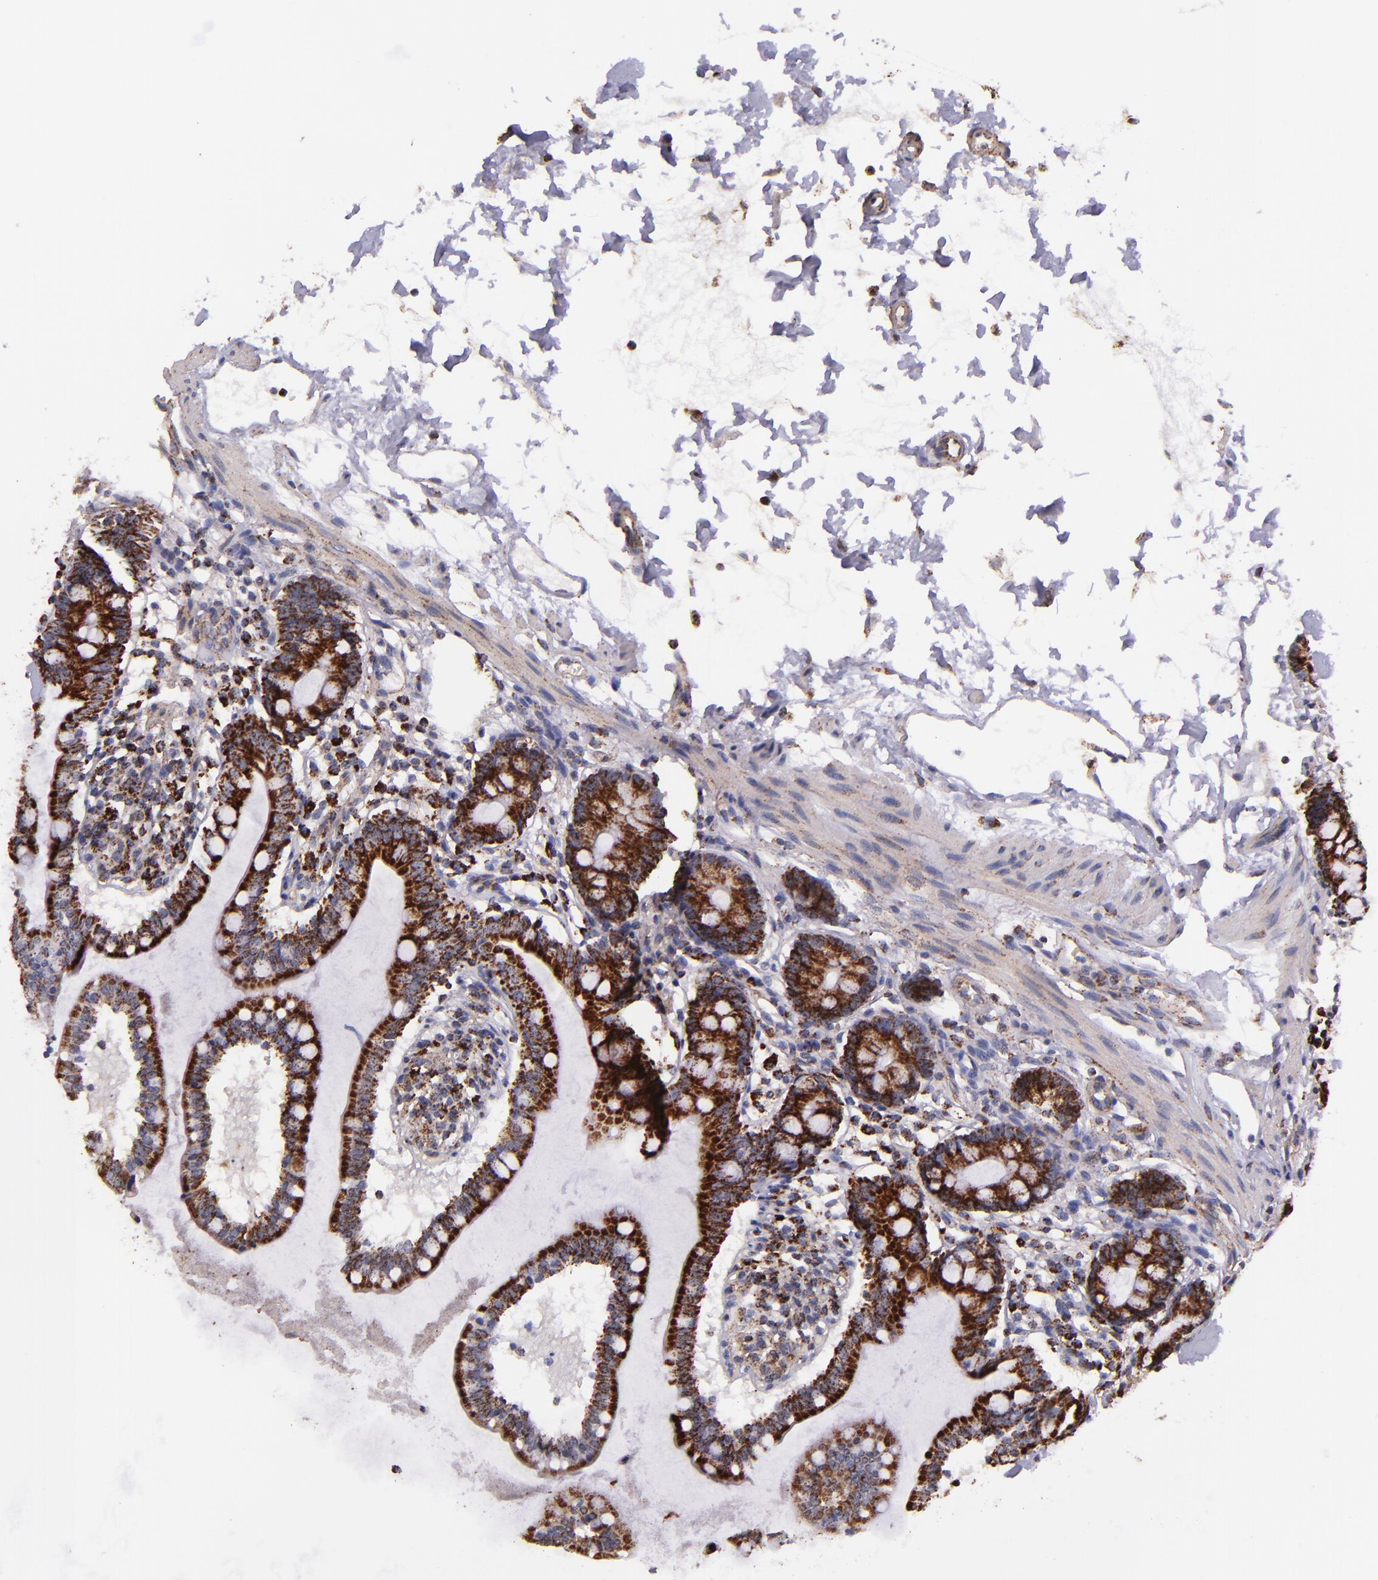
{"staining": {"intensity": "moderate", "quantity": ">75%", "location": "cytoplasmic/membranous"}, "tissue": "small intestine", "cell_type": "Glandular cells", "image_type": "normal", "snomed": [{"axis": "morphology", "description": "Normal tissue, NOS"}, {"axis": "topography", "description": "Small intestine"}], "caption": "A photomicrograph of human small intestine stained for a protein displays moderate cytoplasmic/membranous brown staining in glandular cells. Immunohistochemistry stains the protein in brown and the nuclei are stained blue.", "gene": "IDH3G", "patient": {"sex": "female", "age": 61}}